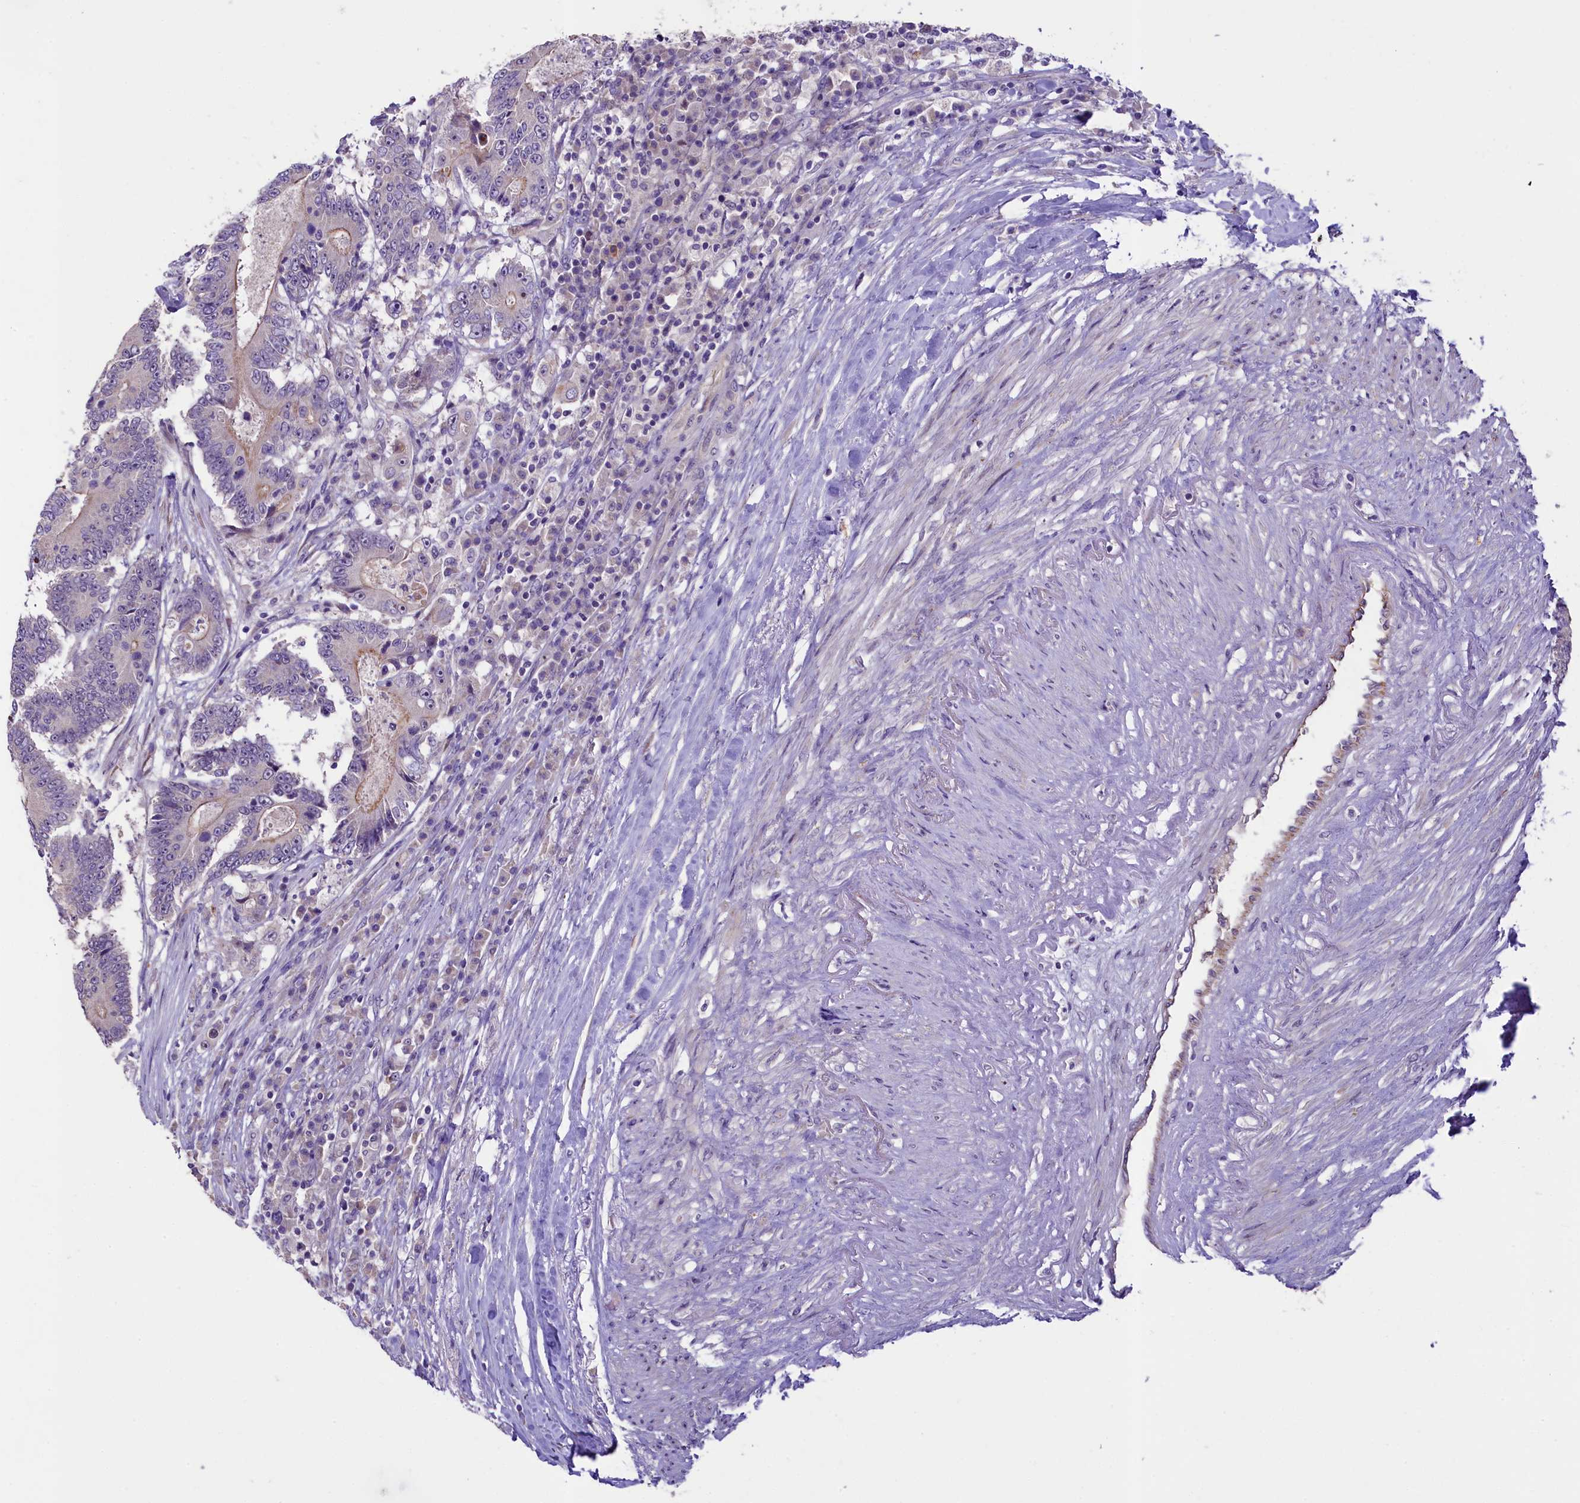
{"staining": {"intensity": "weak", "quantity": "<25%", "location": "cytoplasmic/membranous"}, "tissue": "colorectal cancer", "cell_type": "Tumor cells", "image_type": "cancer", "snomed": [{"axis": "morphology", "description": "Adenocarcinoma, NOS"}, {"axis": "topography", "description": "Colon"}], "caption": "An immunohistochemistry (IHC) micrograph of colorectal adenocarcinoma is shown. There is no staining in tumor cells of colorectal adenocarcinoma. (DAB (3,3'-diaminobenzidine) immunohistochemistry visualized using brightfield microscopy, high magnification).", "gene": "UBXN6", "patient": {"sex": "male", "age": 83}}